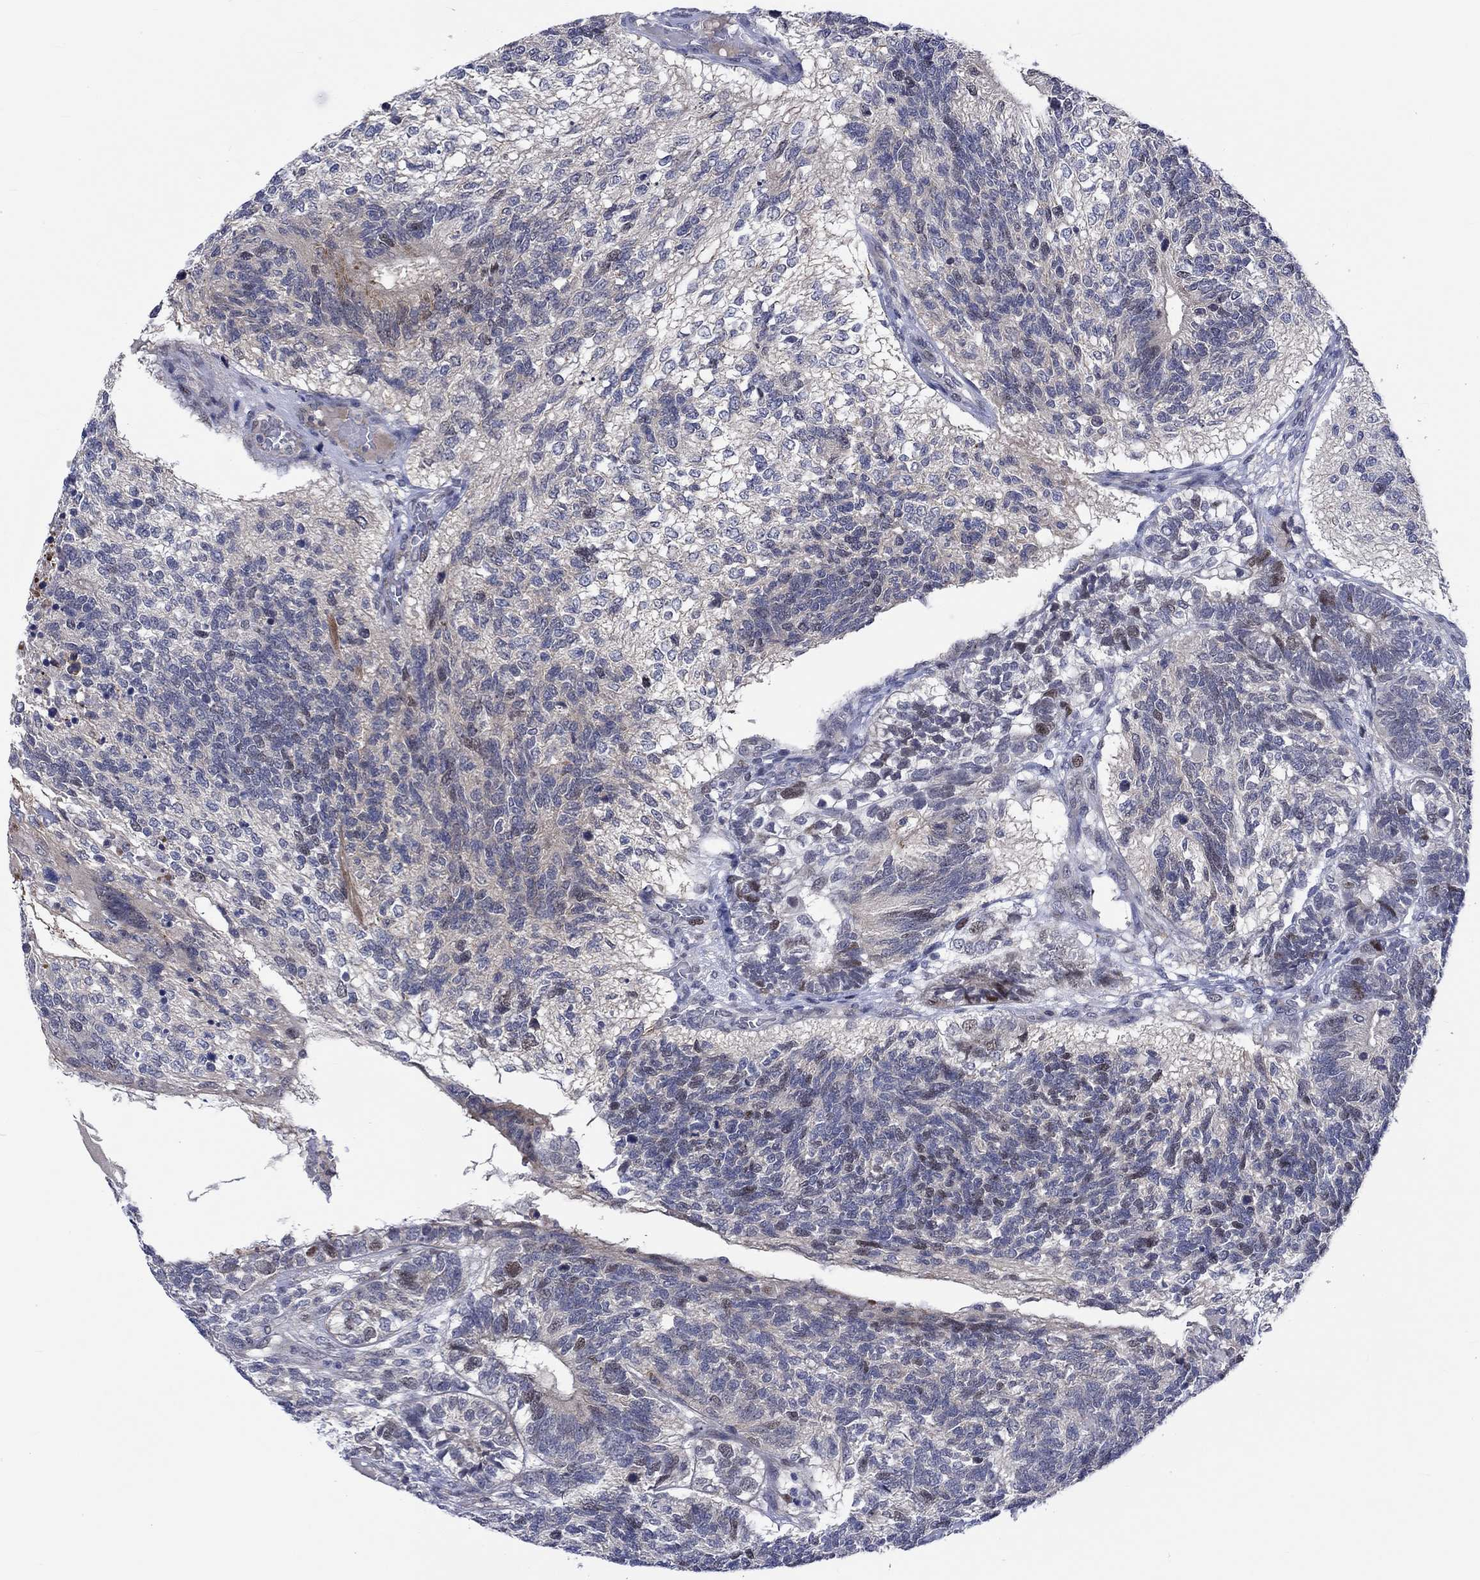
{"staining": {"intensity": "moderate", "quantity": "<25%", "location": "nuclear"}, "tissue": "testis cancer", "cell_type": "Tumor cells", "image_type": "cancer", "snomed": [{"axis": "morphology", "description": "Seminoma, NOS"}, {"axis": "morphology", "description": "Carcinoma, Embryonal, NOS"}, {"axis": "topography", "description": "Testis"}], "caption": "The photomicrograph demonstrates a brown stain indicating the presence of a protein in the nuclear of tumor cells in testis cancer (seminoma).", "gene": "E2F8", "patient": {"sex": "male", "age": 41}}